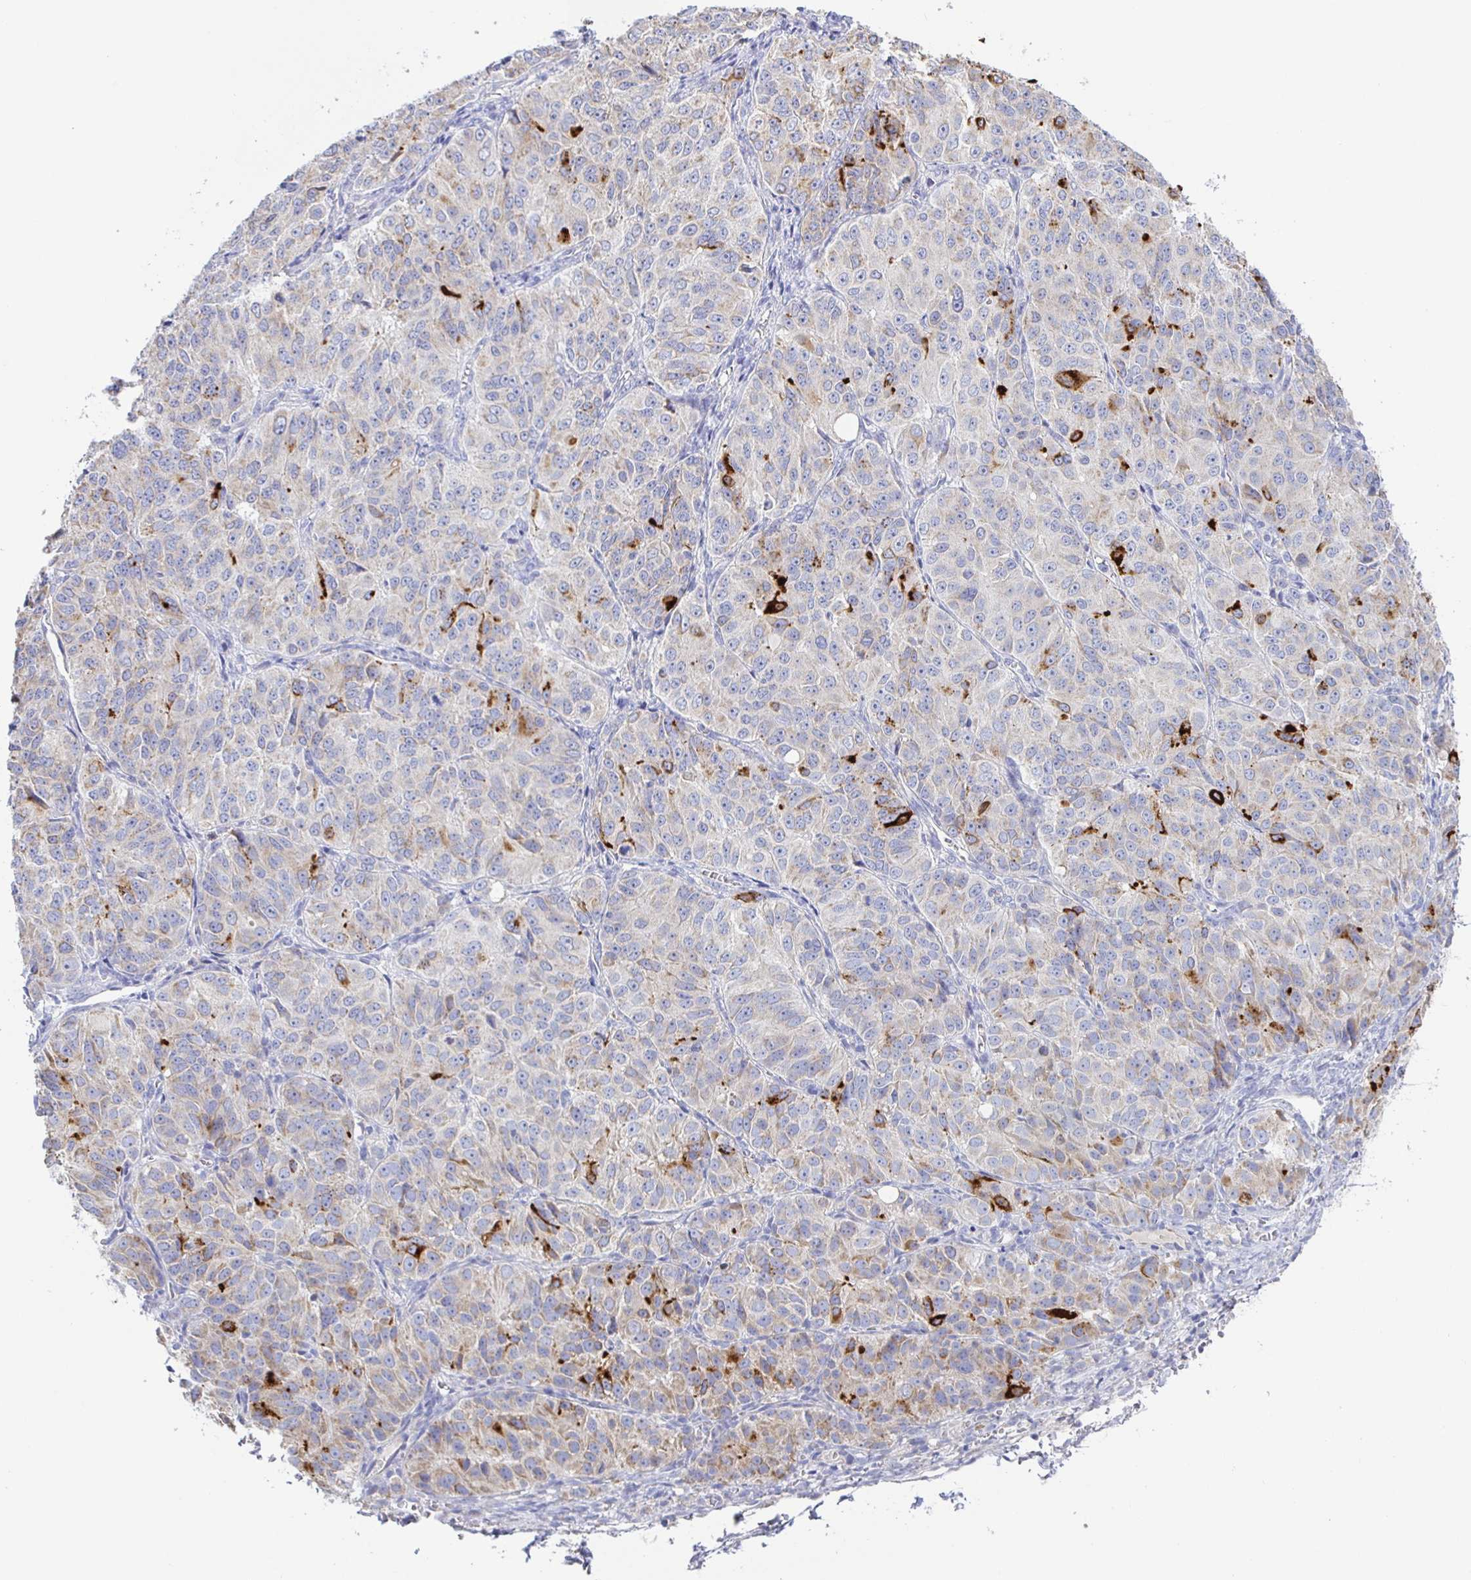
{"staining": {"intensity": "strong", "quantity": "<25%", "location": "cytoplasmic/membranous"}, "tissue": "ovarian cancer", "cell_type": "Tumor cells", "image_type": "cancer", "snomed": [{"axis": "morphology", "description": "Carcinoma, endometroid"}, {"axis": "topography", "description": "Ovary"}], "caption": "Immunohistochemistry (IHC) (DAB) staining of ovarian cancer demonstrates strong cytoplasmic/membranous protein expression in about <25% of tumor cells.", "gene": "SYNGR4", "patient": {"sex": "female", "age": 51}}